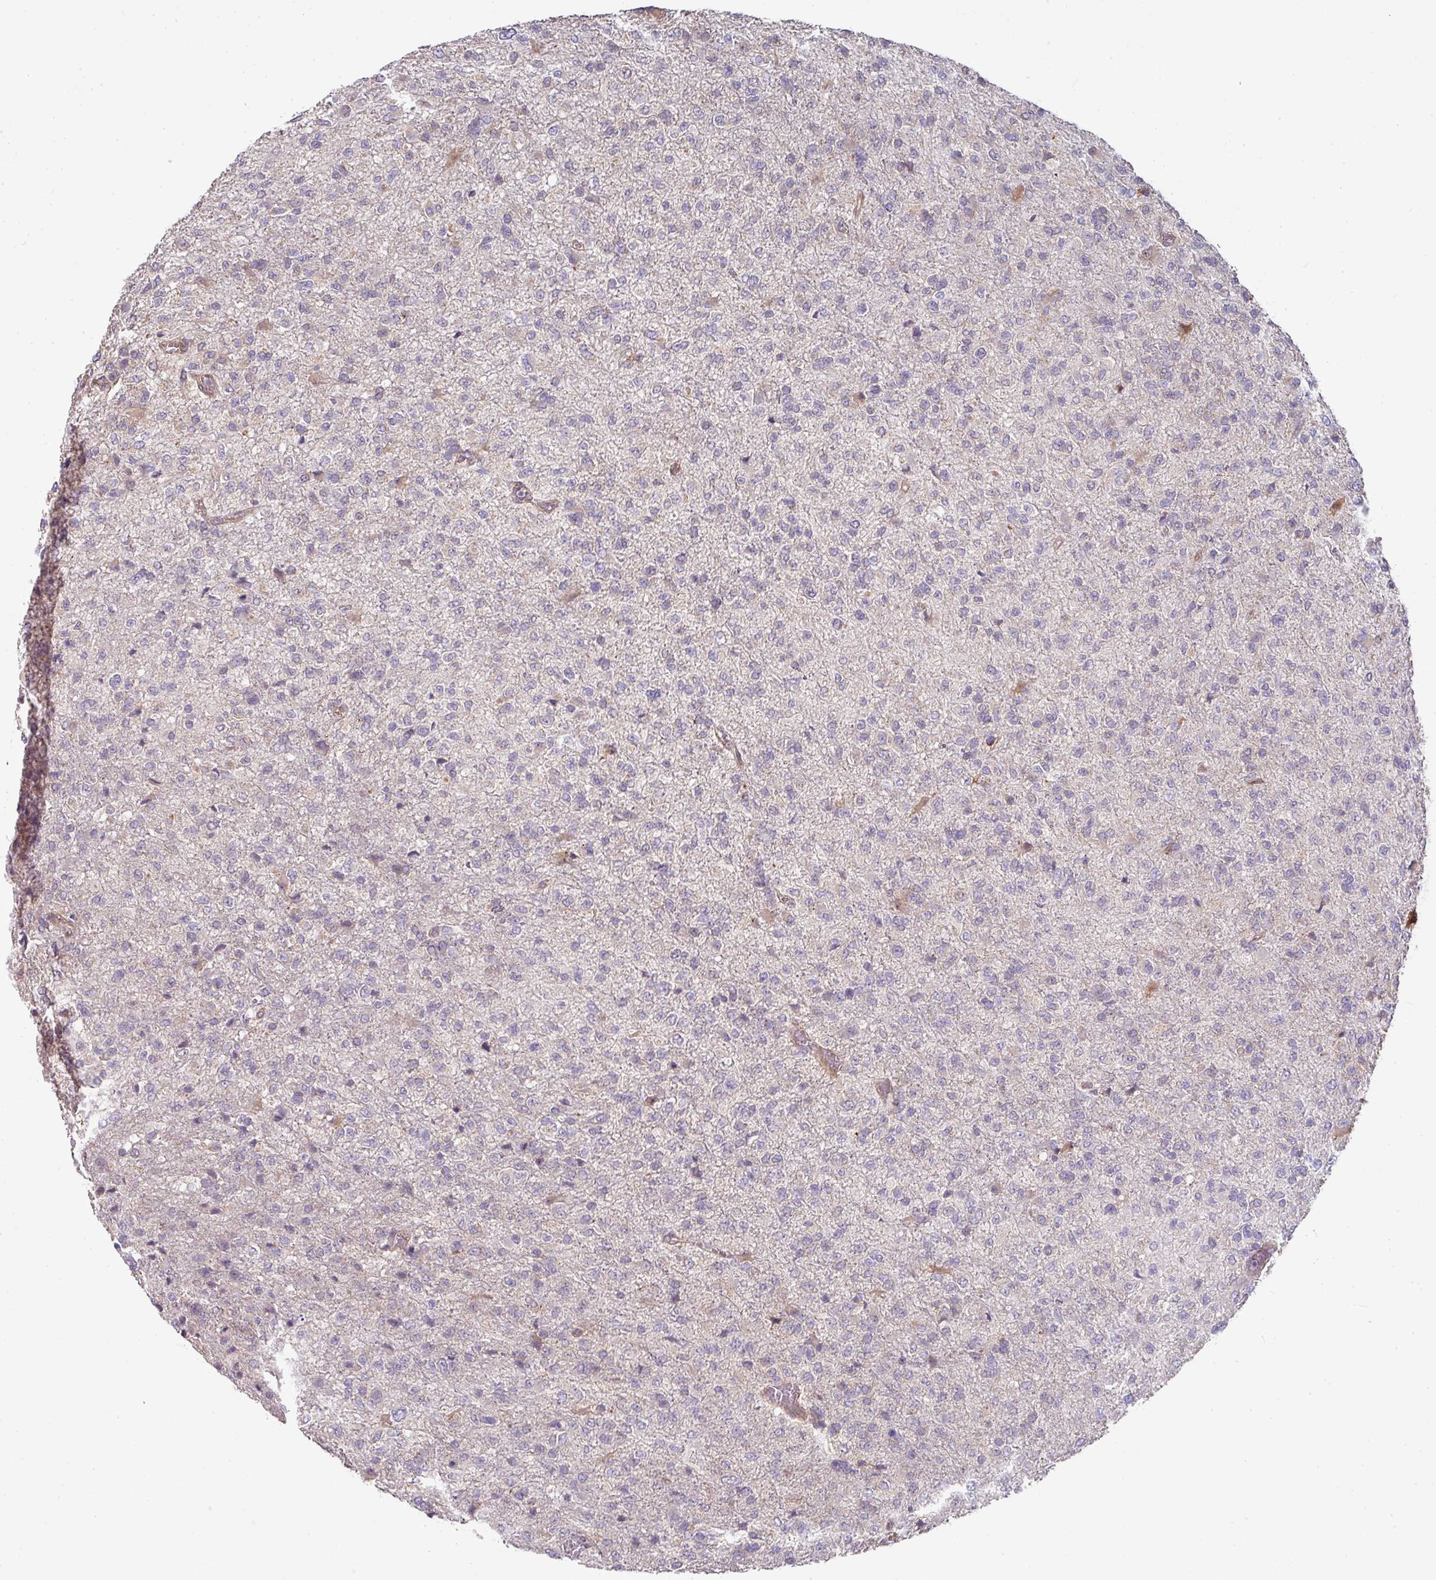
{"staining": {"intensity": "weak", "quantity": "<25%", "location": "cytoplasmic/membranous"}, "tissue": "glioma", "cell_type": "Tumor cells", "image_type": "cancer", "snomed": [{"axis": "morphology", "description": "Glioma, malignant, High grade"}, {"axis": "topography", "description": "Brain"}], "caption": "IHC histopathology image of neoplastic tissue: glioma stained with DAB exhibits no significant protein positivity in tumor cells. The staining is performed using DAB (3,3'-diaminobenzidine) brown chromogen with nuclei counter-stained in using hematoxylin.", "gene": "STK35", "patient": {"sex": "female", "age": 74}}